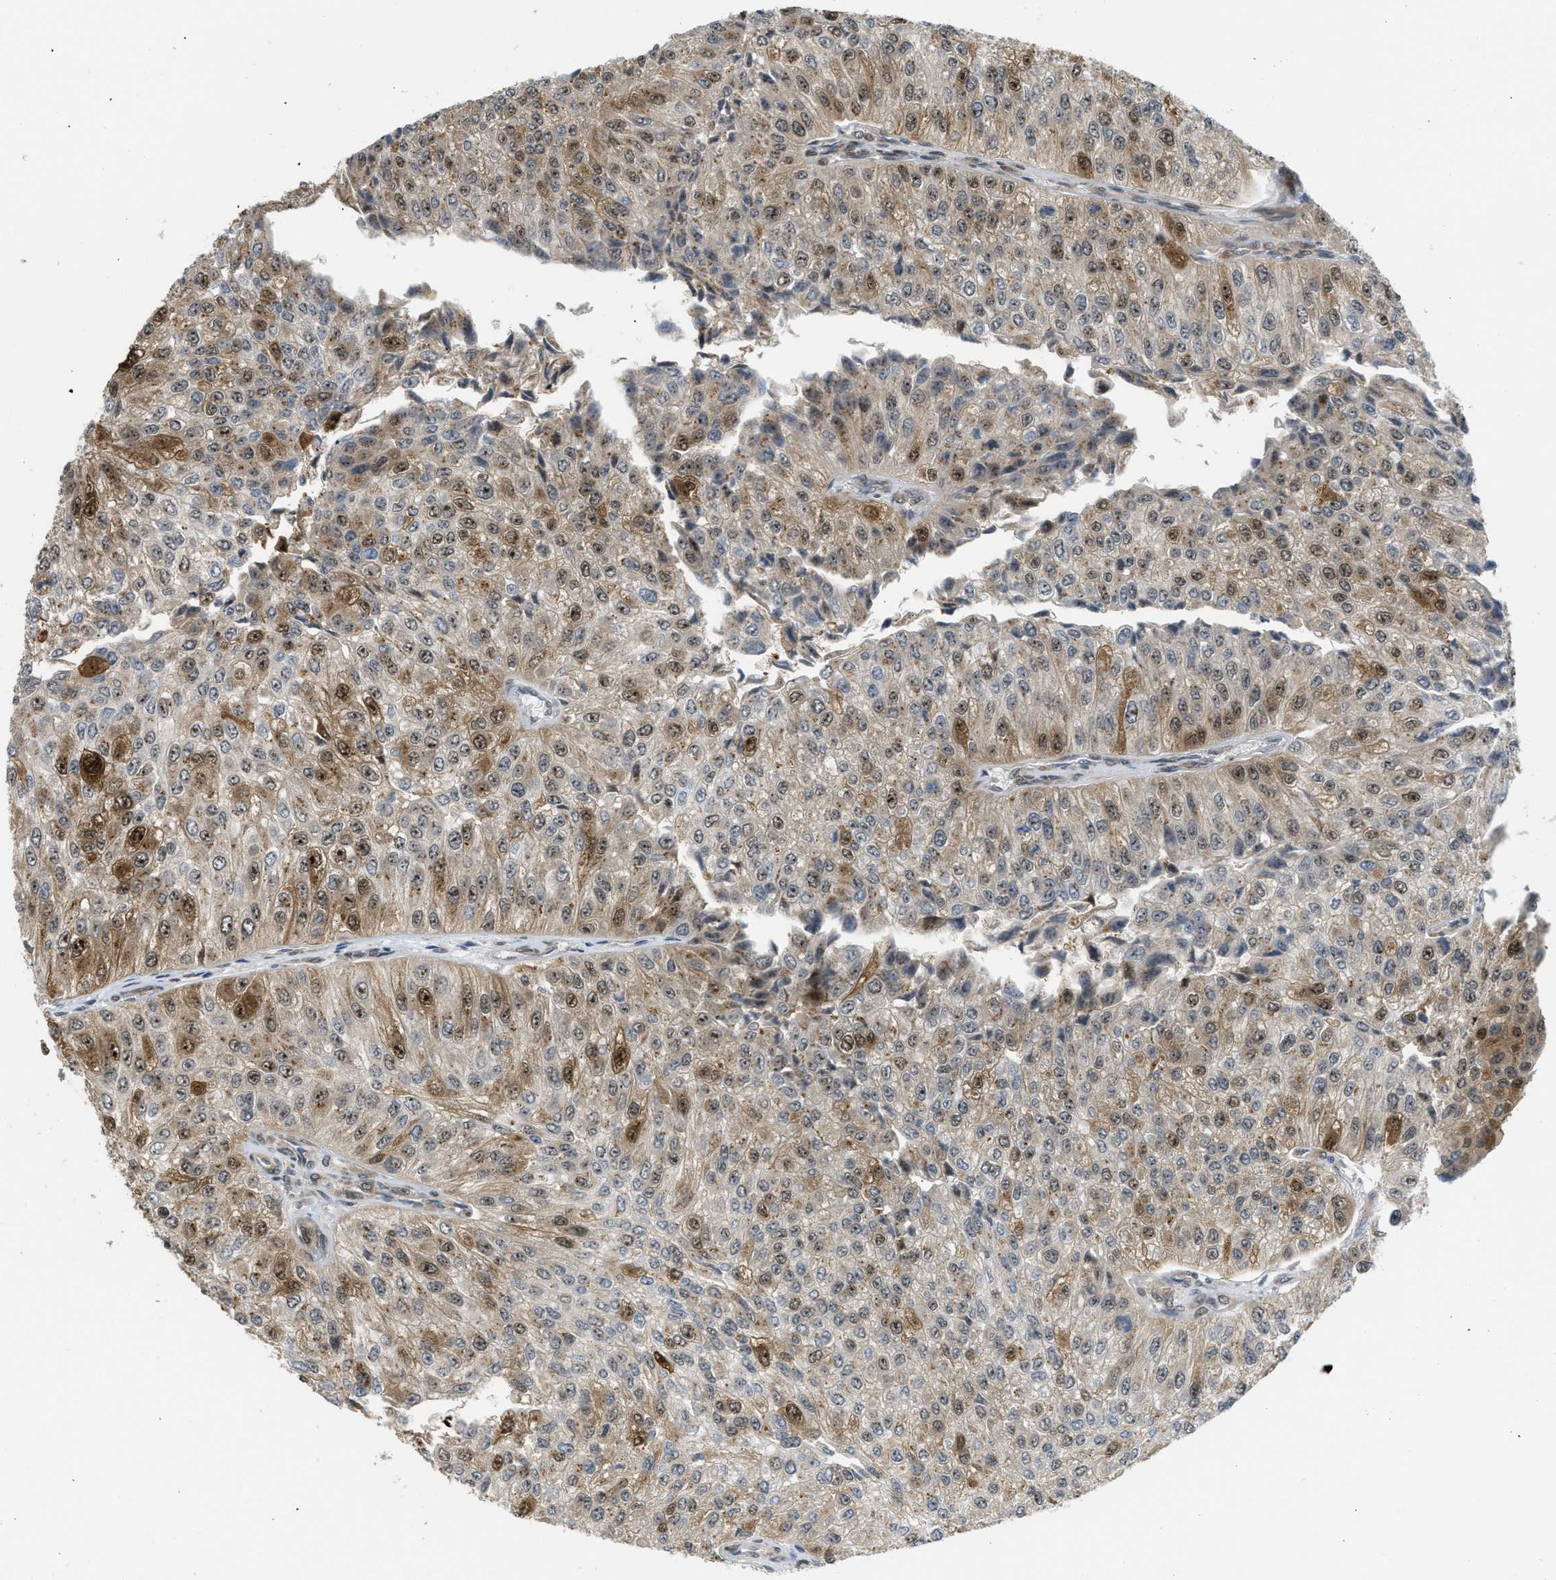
{"staining": {"intensity": "moderate", "quantity": "25%-75%", "location": "cytoplasmic/membranous,nuclear"}, "tissue": "urothelial cancer", "cell_type": "Tumor cells", "image_type": "cancer", "snomed": [{"axis": "morphology", "description": "Urothelial carcinoma, High grade"}, {"axis": "topography", "description": "Kidney"}, {"axis": "topography", "description": "Urinary bladder"}], "caption": "Human high-grade urothelial carcinoma stained for a protein (brown) shows moderate cytoplasmic/membranous and nuclear positive staining in approximately 25%-75% of tumor cells.", "gene": "TACC1", "patient": {"sex": "male", "age": 77}}